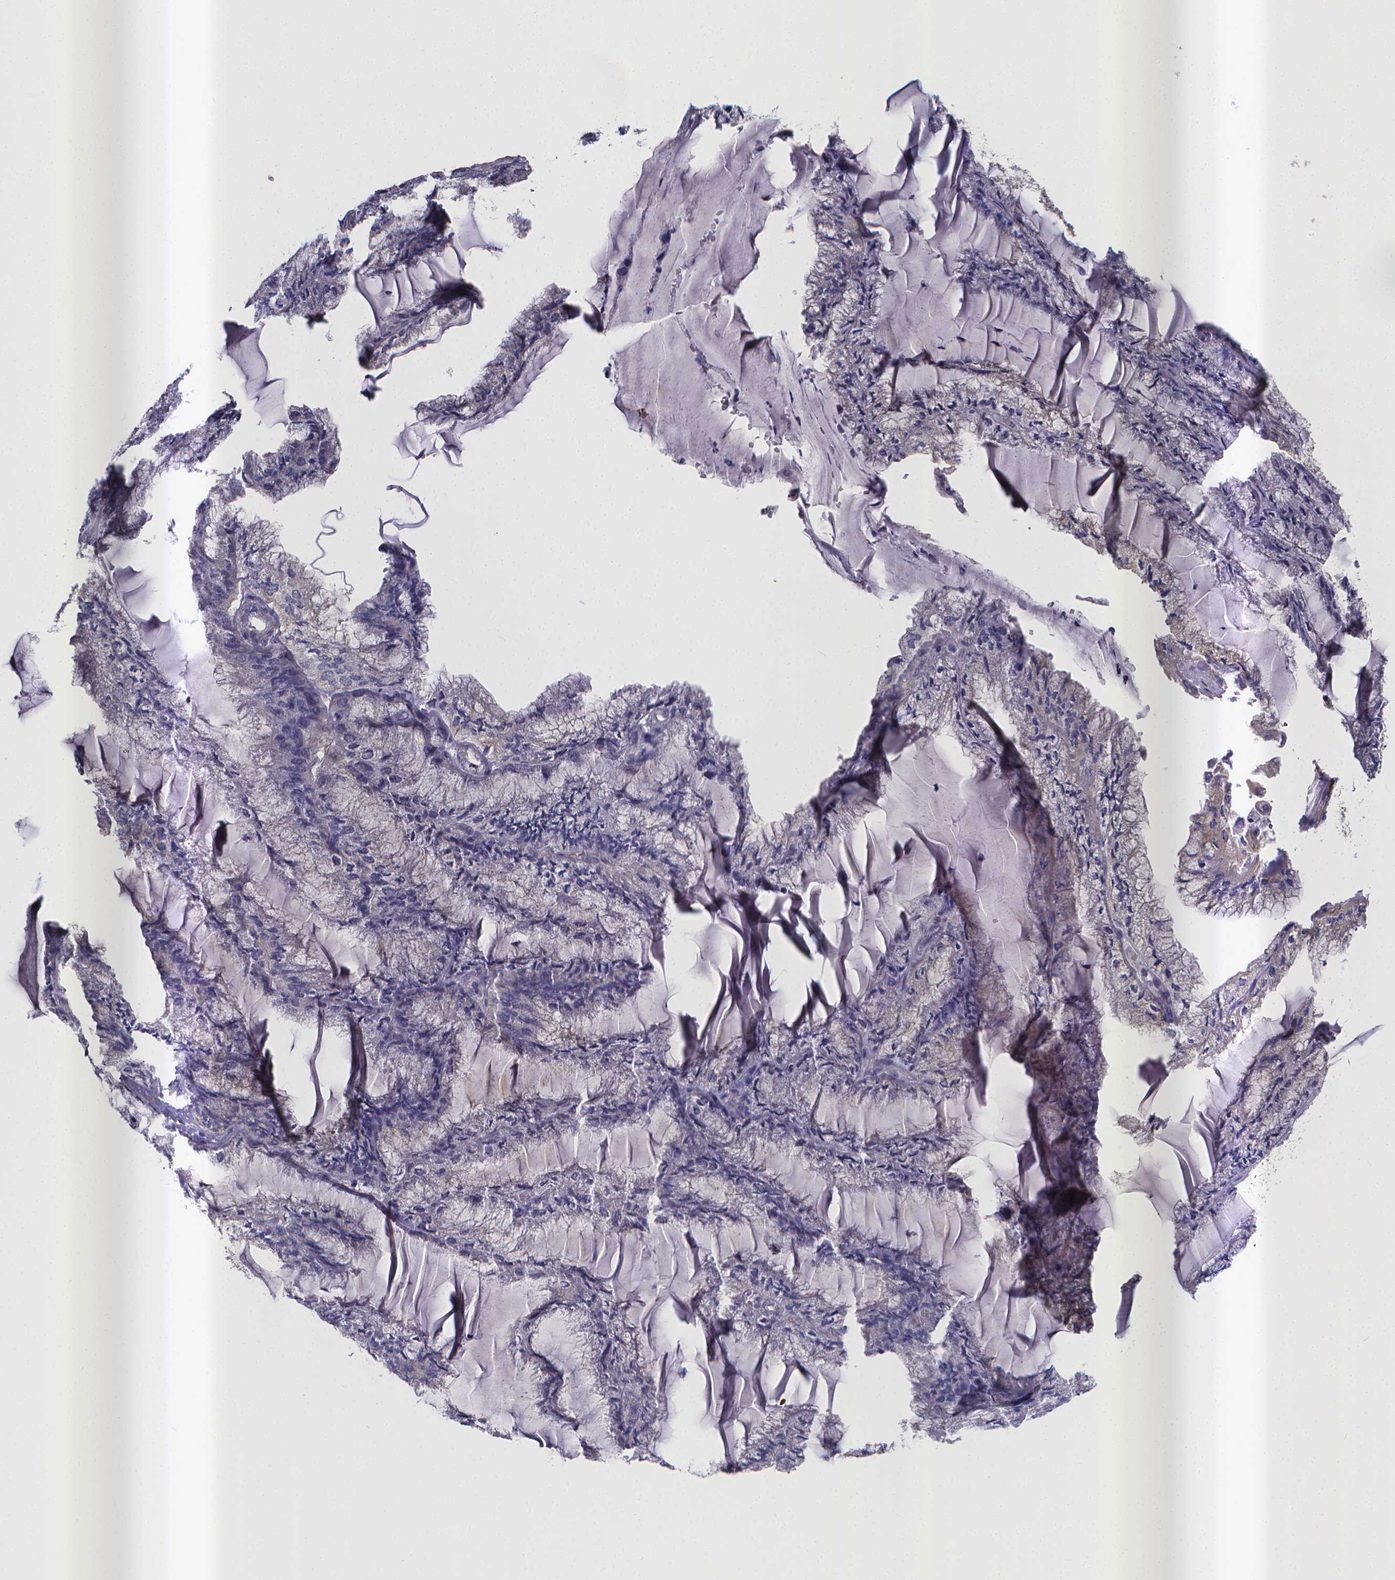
{"staining": {"intensity": "weak", "quantity": "<25%", "location": "cytoplasmic/membranous"}, "tissue": "endometrial cancer", "cell_type": "Tumor cells", "image_type": "cancer", "snomed": [{"axis": "morphology", "description": "Carcinoma, NOS"}, {"axis": "topography", "description": "Endometrium"}], "caption": "High power microscopy photomicrograph of an immunohistochemistry micrograph of endometrial cancer, revealing no significant positivity in tumor cells.", "gene": "RERG", "patient": {"sex": "female", "age": 62}}